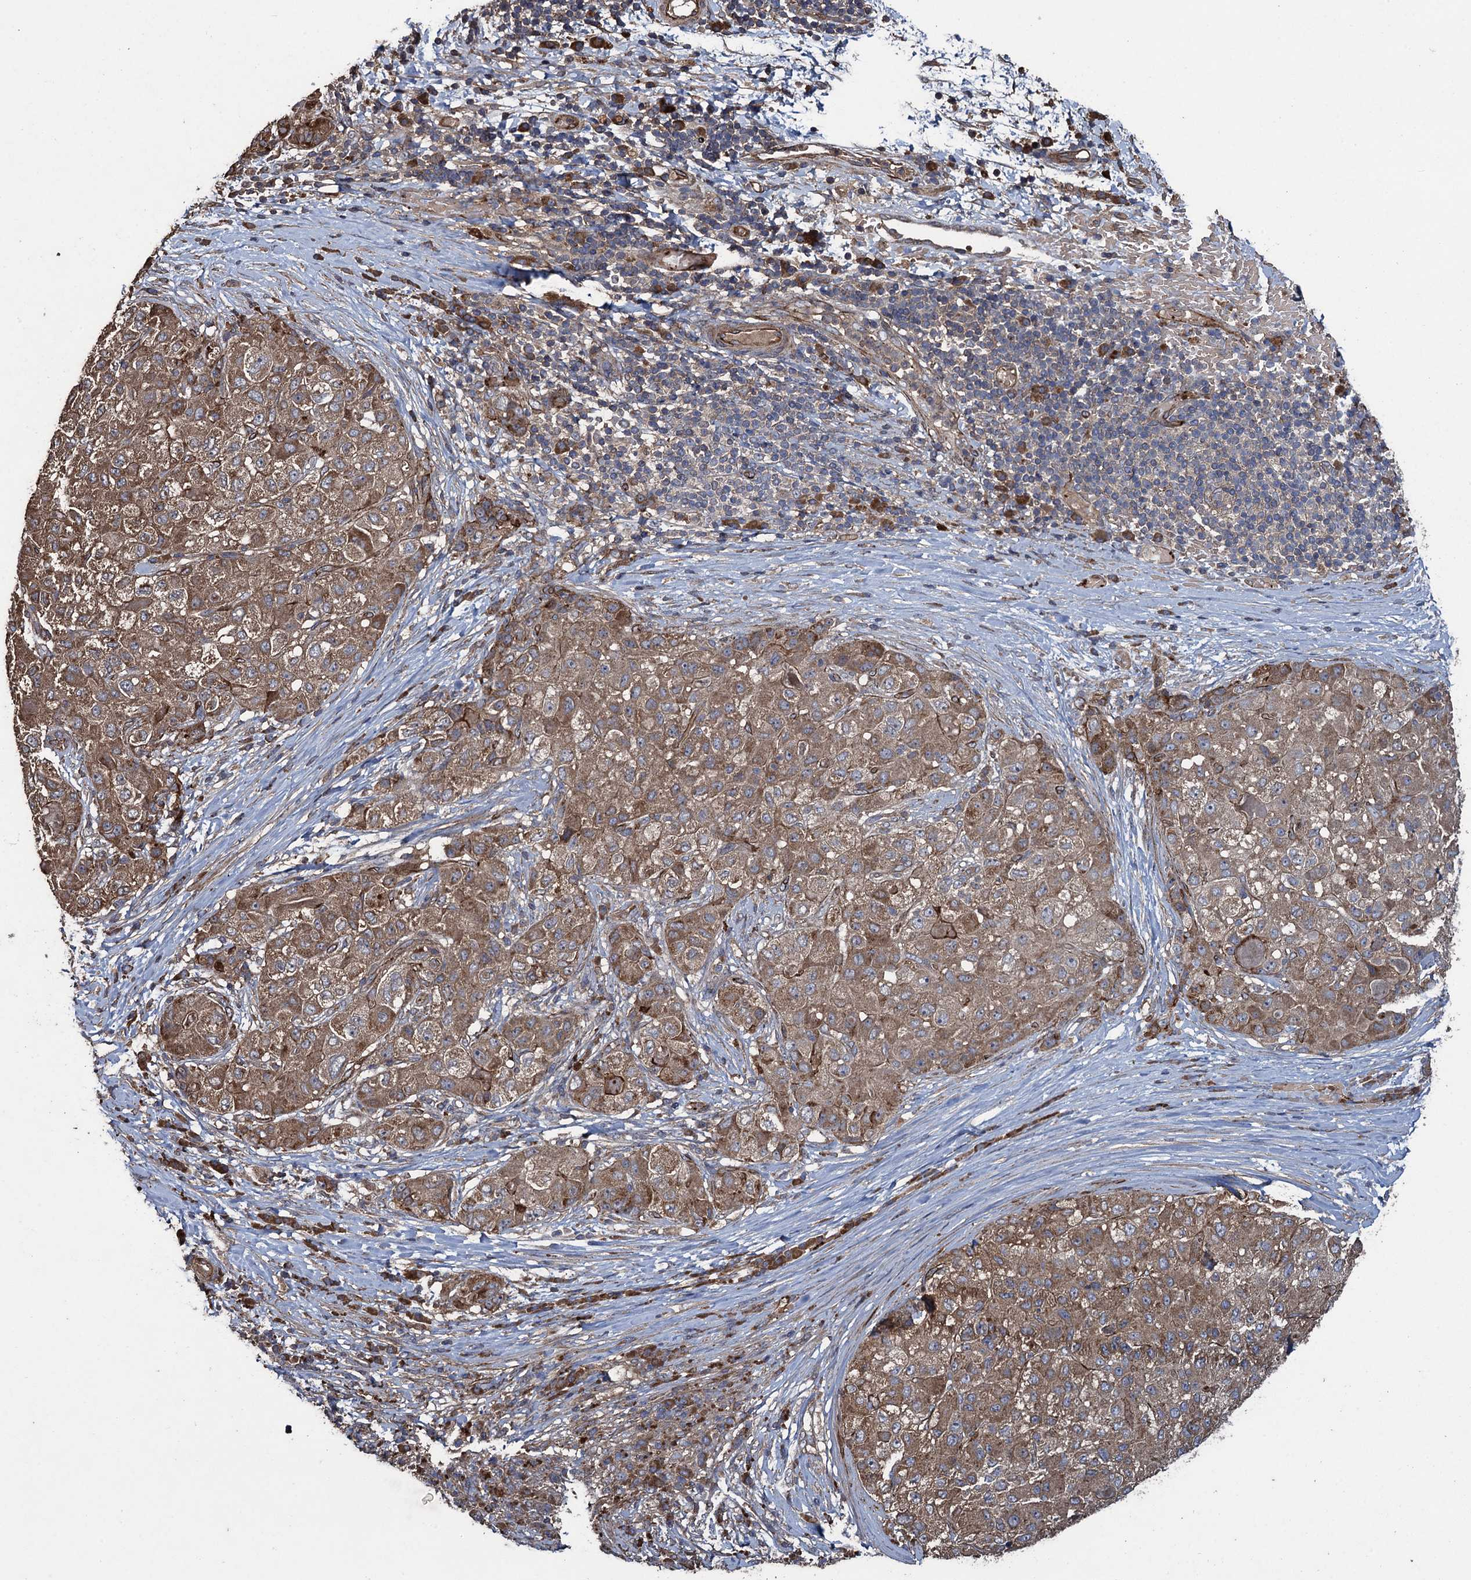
{"staining": {"intensity": "moderate", "quantity": ">75%", "location": "cytoplasmic/membranous"}, "tissue": "liver cancer", "cell_type": "Tumor cells", "image_type": "cancer", "snomed": [{"axis": "morphology", "description": "Carcinoma, Hepatocellular, NOS"}, {"axis": "topography", "description": "Liver"}], "caption": "A brown stain highlights moderate cytoplasmic/membranous expression of a protein in liver cancer (hepatocellular carcinoma) tumor cells.", "gene": "TXNDC11", "patient": {"sex": "male", "age": 80}}